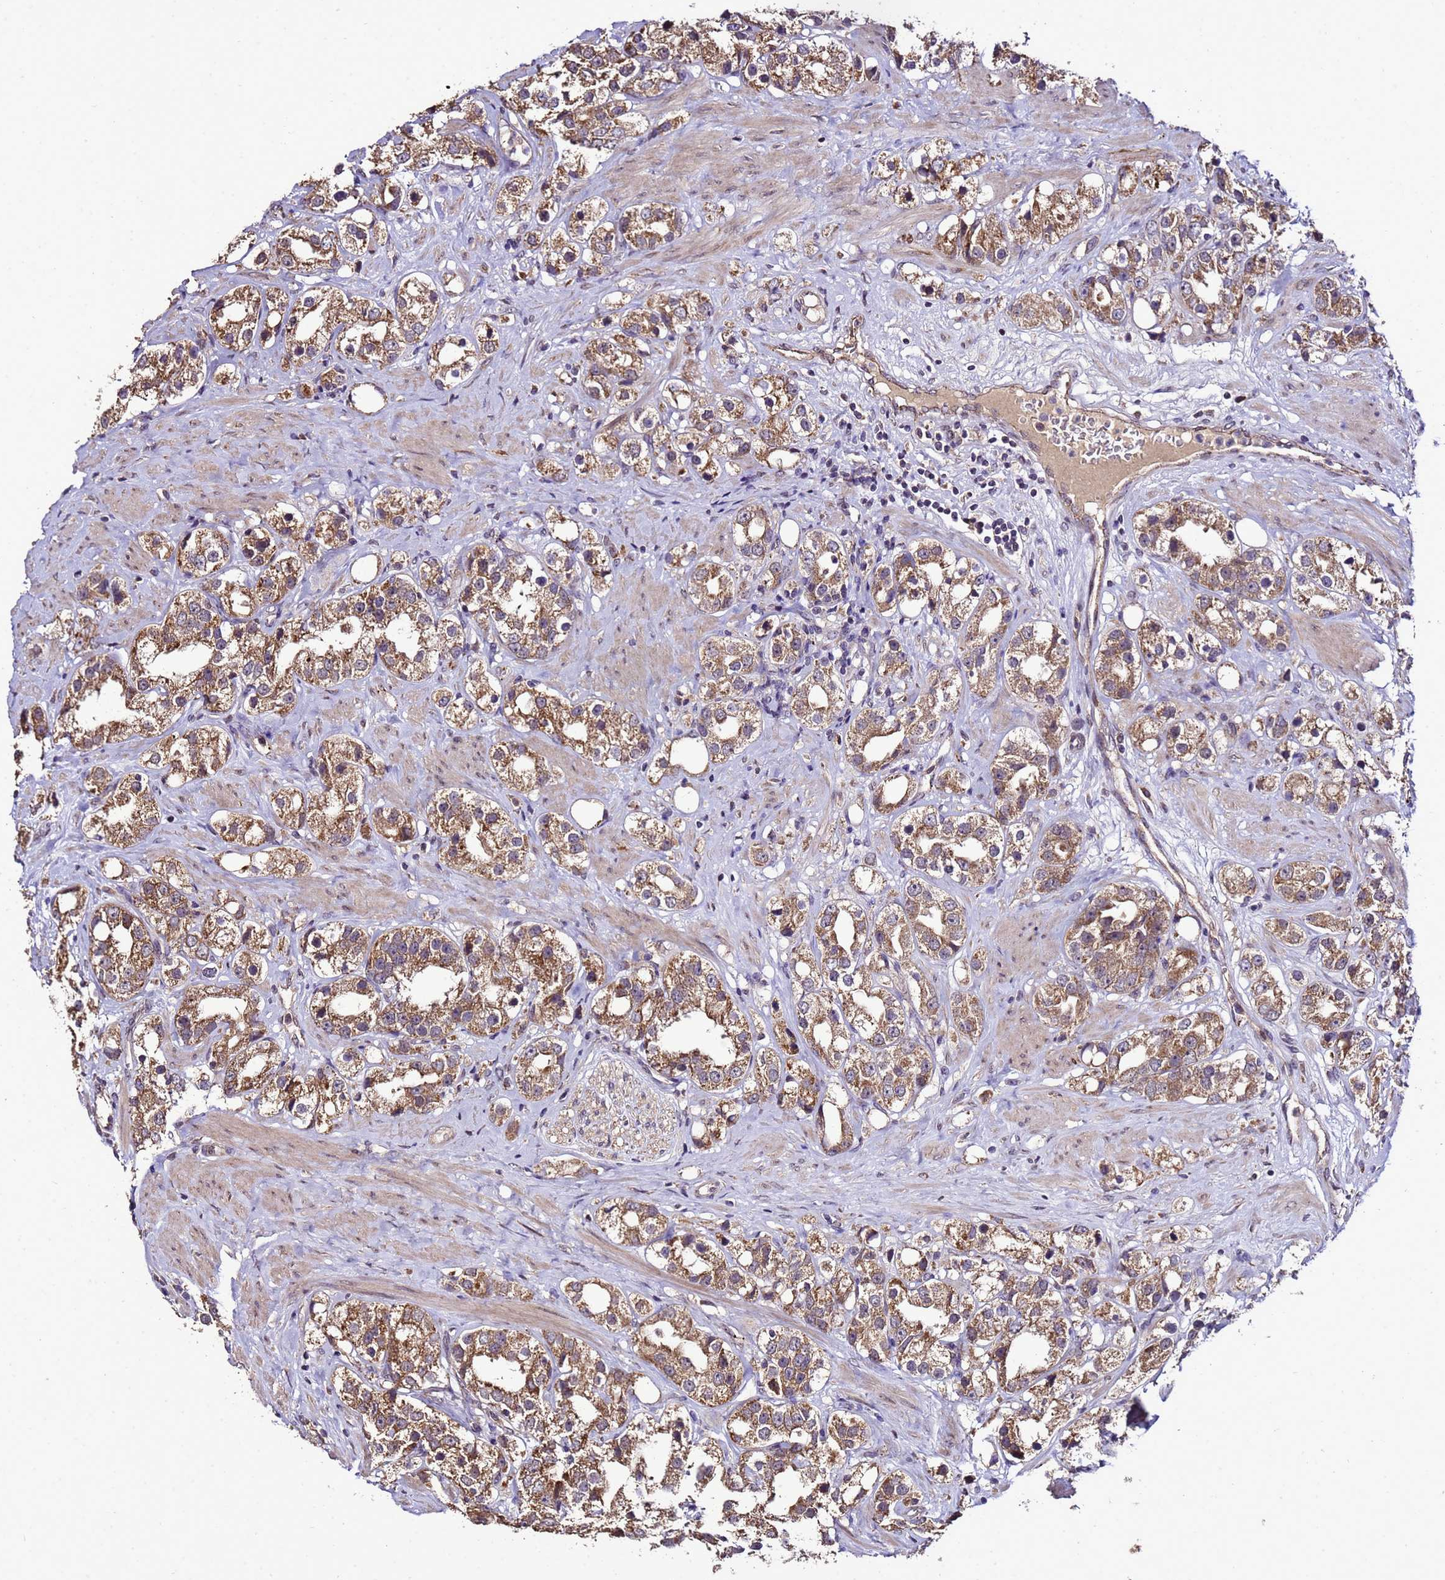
{"staining": {"intensity": "moderate", "quantity": ">75%", "location": "cytoplasmic/membranous"}, "tissue": "prostate cancer", "cell_type": "Tumor cells", "image_type": "cancer", "snomed": [{"axis": "morphology", "description": "Adenocarcinoma, NOS"}, {"axis": "topography", "description": "Prostate"}], "caption": "A photomicrograph of human prostate adenocarcinoma stained for a protein shows moderate cytoplasmic/membranous brown staining in tumor cells.", "gene": "ZNF329", "patient": {"sex": "male", "age": 79}}